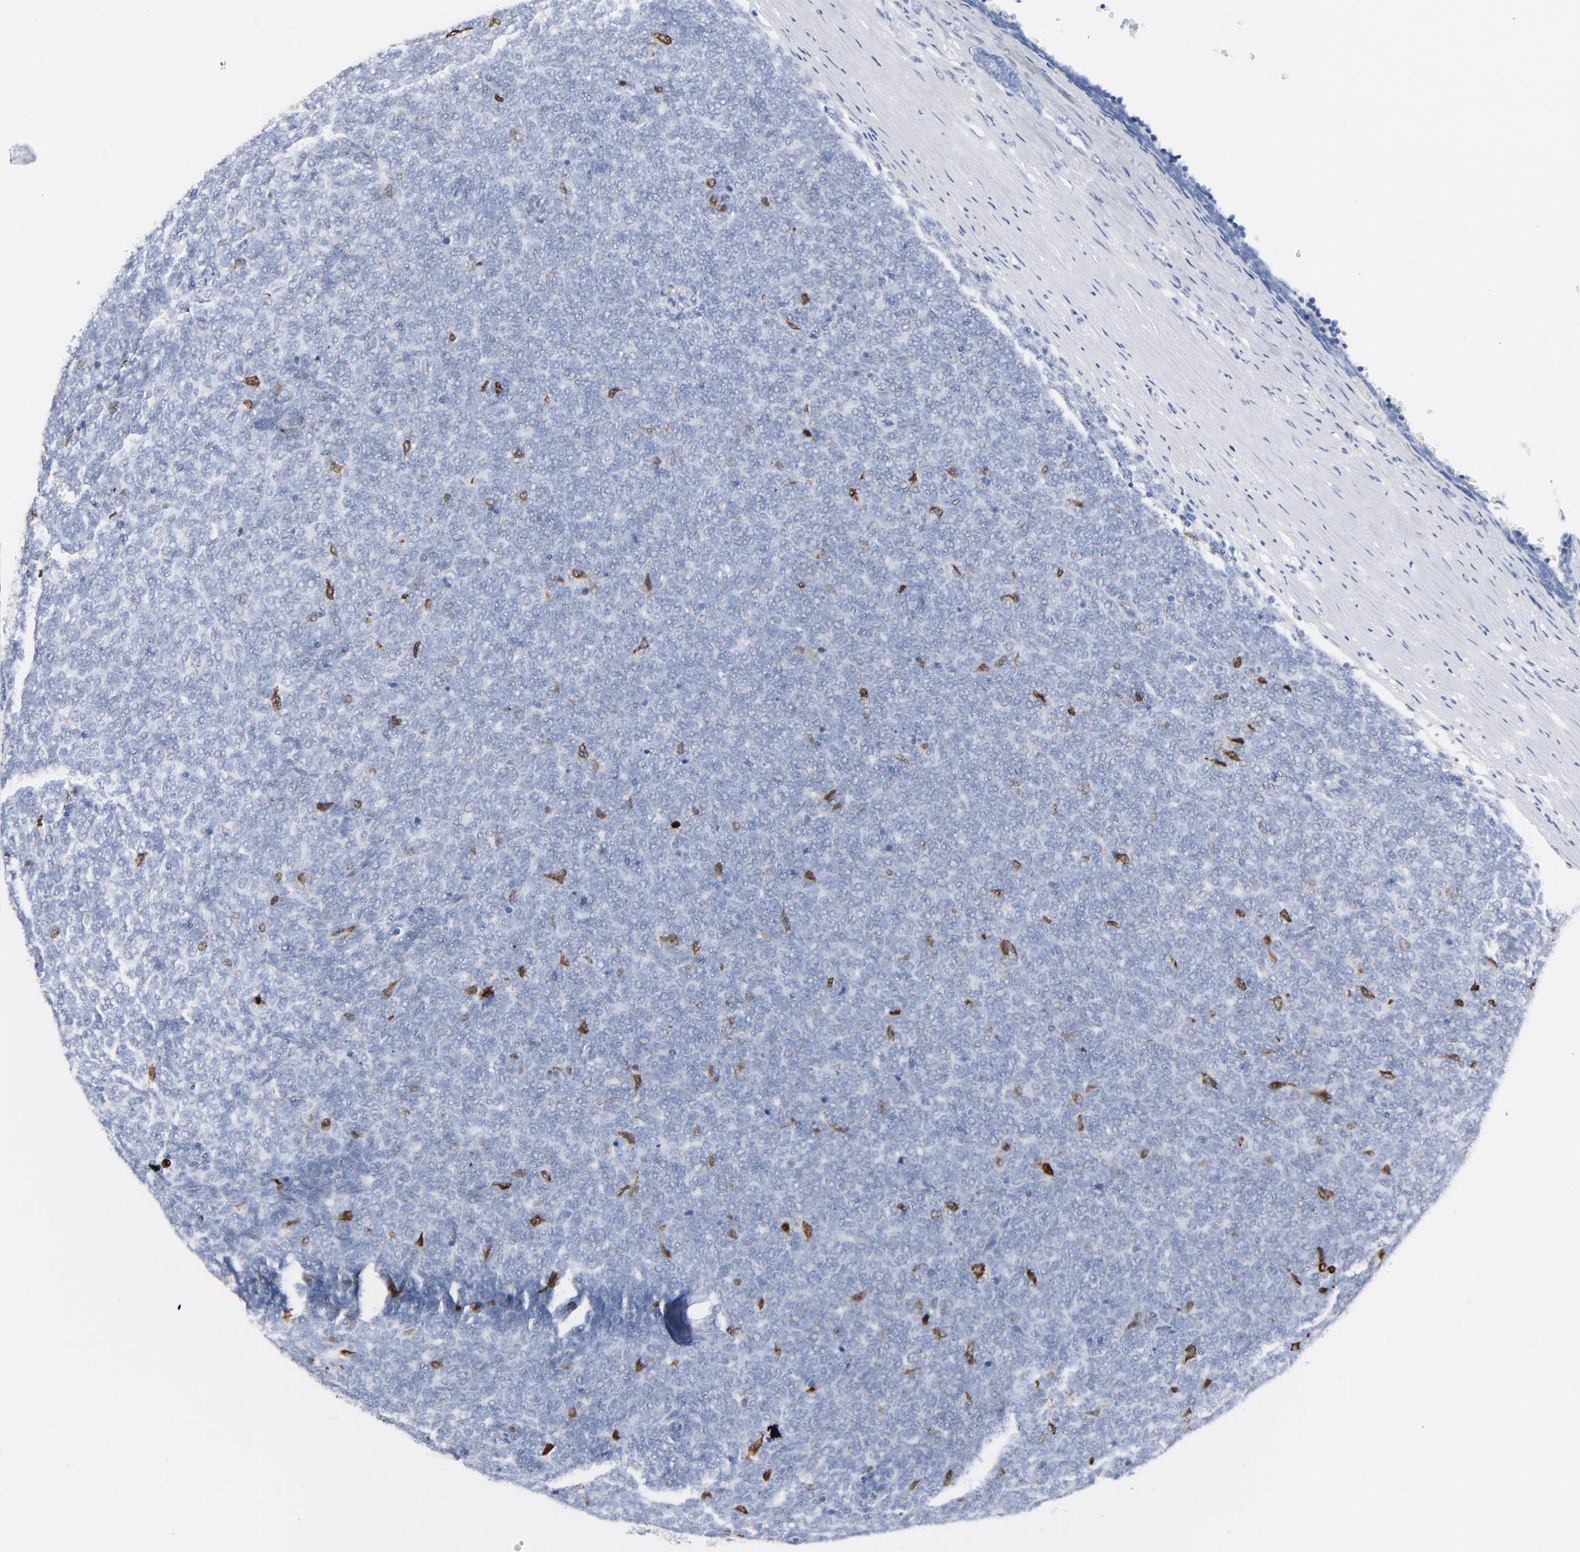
{"staining": {"intensity": "strong", "quantity": "<25%", "location": "cytoplasmic/membranous,nuclear"}, "tissue": "renal cancer", "cell_type": "Tumor cells", "image_type": "cancer", "snomed": [{"axis": "morphology", "description": "Neoplasm, malignant, NOS"}, {"axis": "topography", "description": "Kidney"}], "caption": "High-magnification brightfield microscopy of renal cancer stained with DAB (3,3'-diaminobenzidine) (brown) and counterstained with hematoxylin (blue). tumor cells exhibit strong cytoplasmic/membranous and nuclear positivity is seen in approximately<25% of cells. (DAB (3,3'-diaminobenzidine) = brown stain, brightfield microscopy at high magnification).", "gene": "CDK1", "patient": {"sex": "male", "age": 28}}